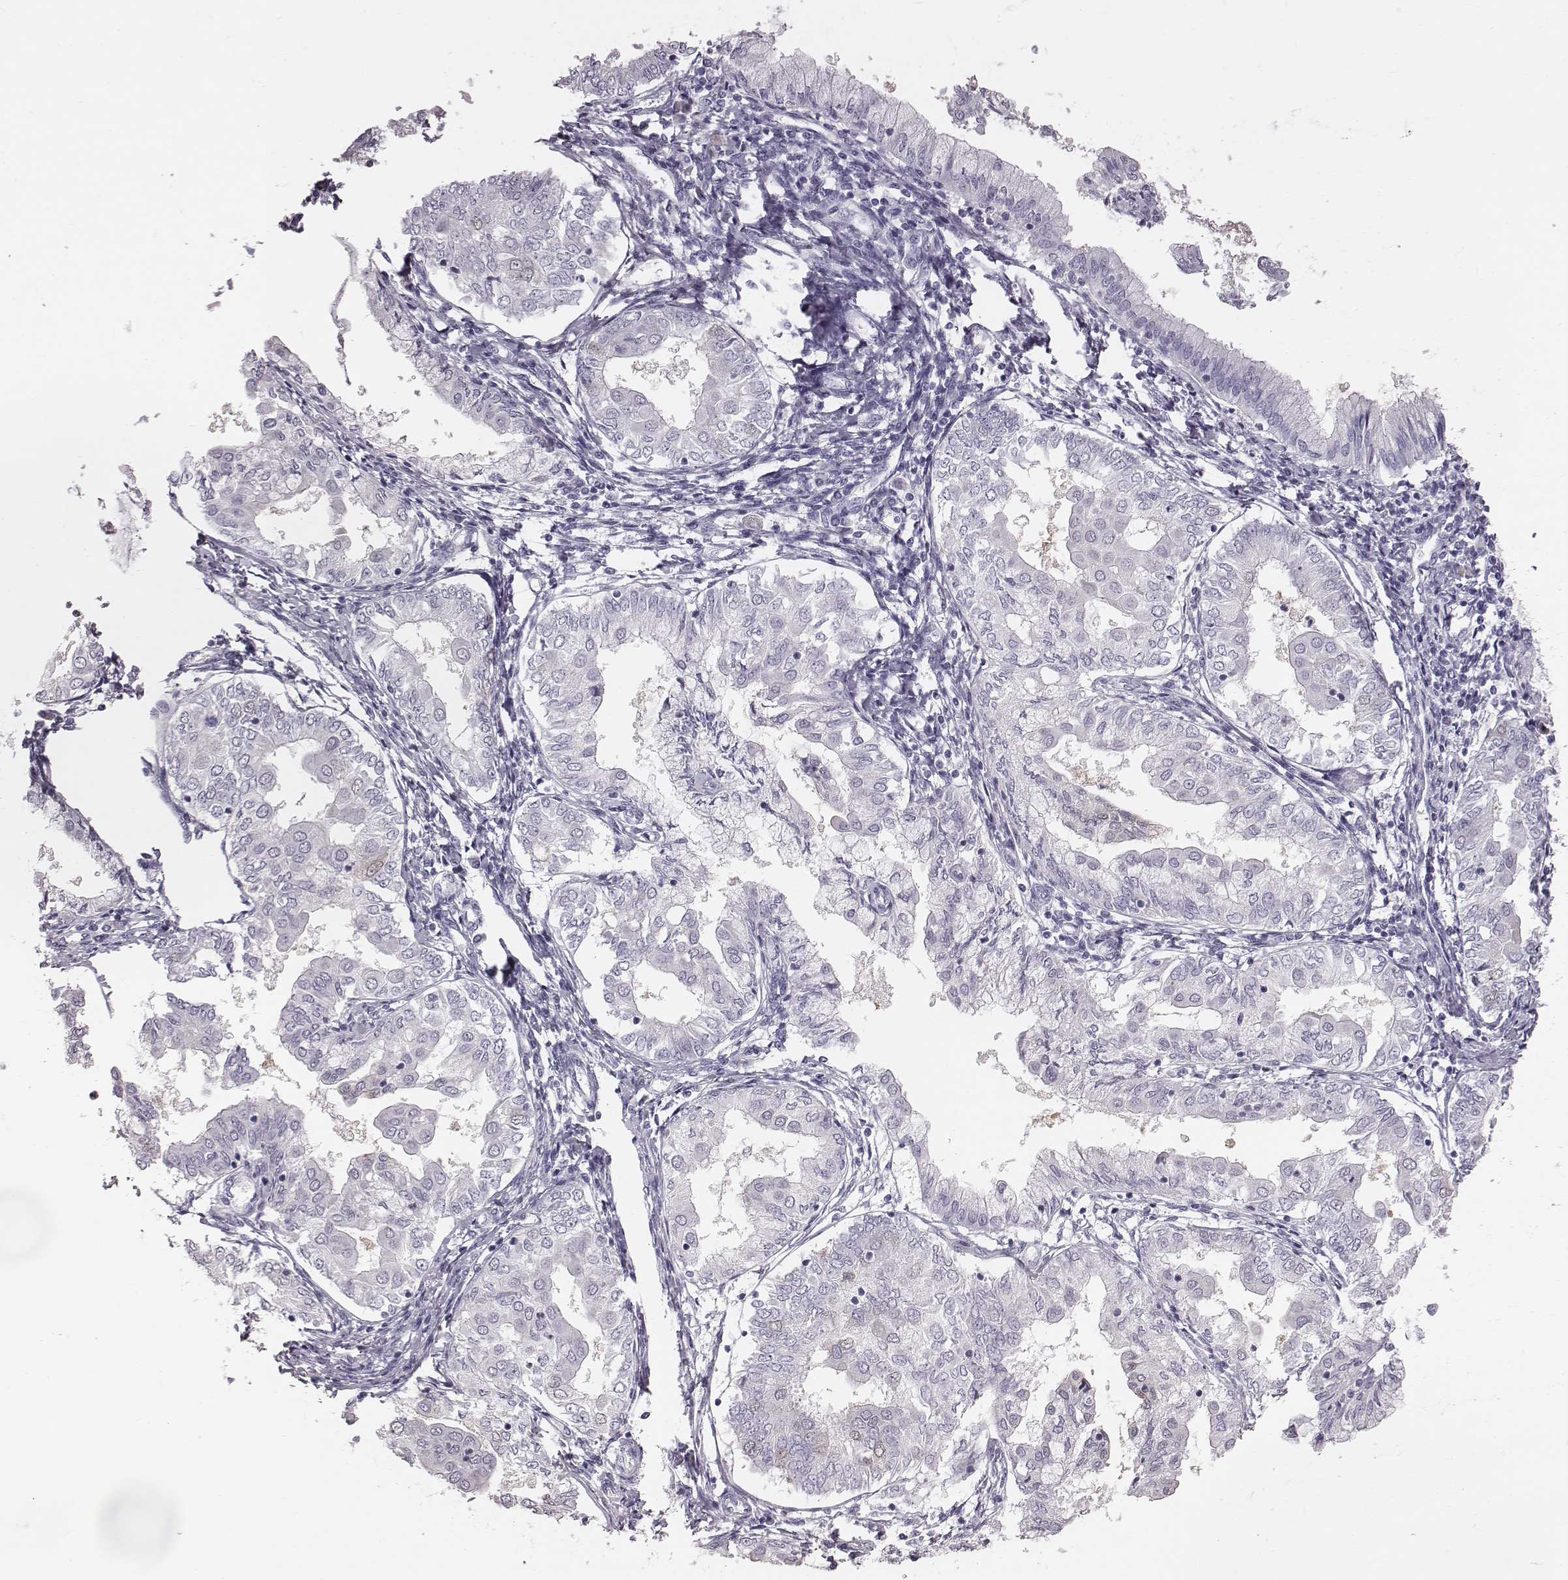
{"staining": {"intensity": "negative", "quantity": "none", "location": "none"}, "tissue": "endometrial cancer", "cell_type": "Tumor cells", "image_type": "cancer", "snomed": [{"axis": "morphology", "description": "Adenocarcinoma, NOS"}, {"axis": "topography", "description": "Endometrium"}], "caption": "Tumor cells are negative for brown protein staining in endometrial cancer (adenocarcinoma). The staining is performed using DAB (3,3'-diaminobenzidine) brown chromogen with nuclei counter-stained in using hematoxylin.", "gene": "CRISP1", "patient": {"sex": "female", "age": 68}}